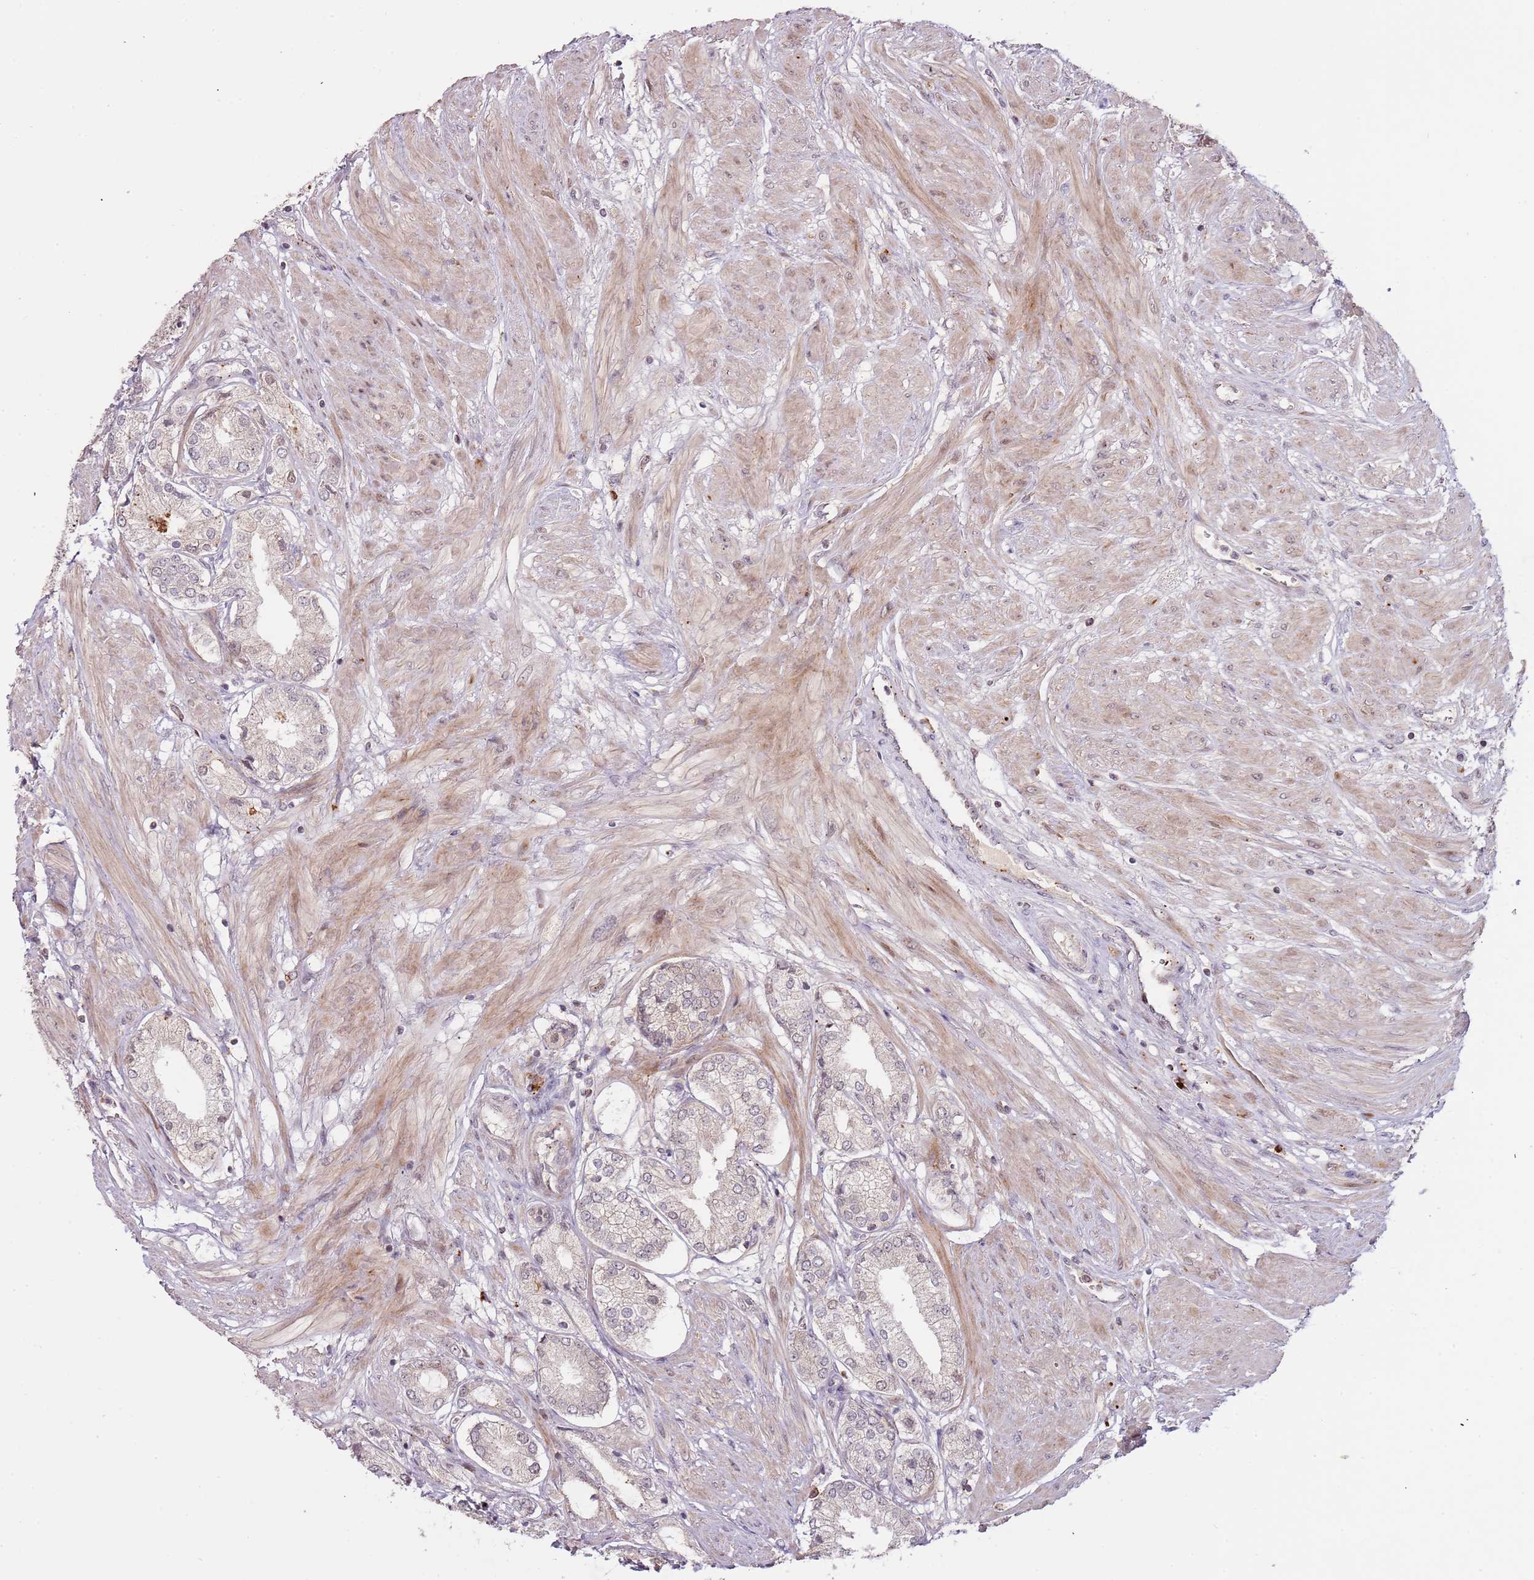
{"staining": {"intensity": "negative", "quantity": "none", "location": "none"}, "tissue": "prostate cancer", "cell_type": "Tumor cells", "image_type": "cancer", "snomed": [{"axis": "morphology", "description": "Adenocarcinoma, High grade"}, {"axis": "topography", "description": "Prostate and seminal vesicle, NOS"}], "caption": "Image shows no protein staining in tumor cells of adenocarcinoma (high-grade) (prostate) tissue.", "gene": "ULK3", "patient": {"sex": "male", "age": 64}}